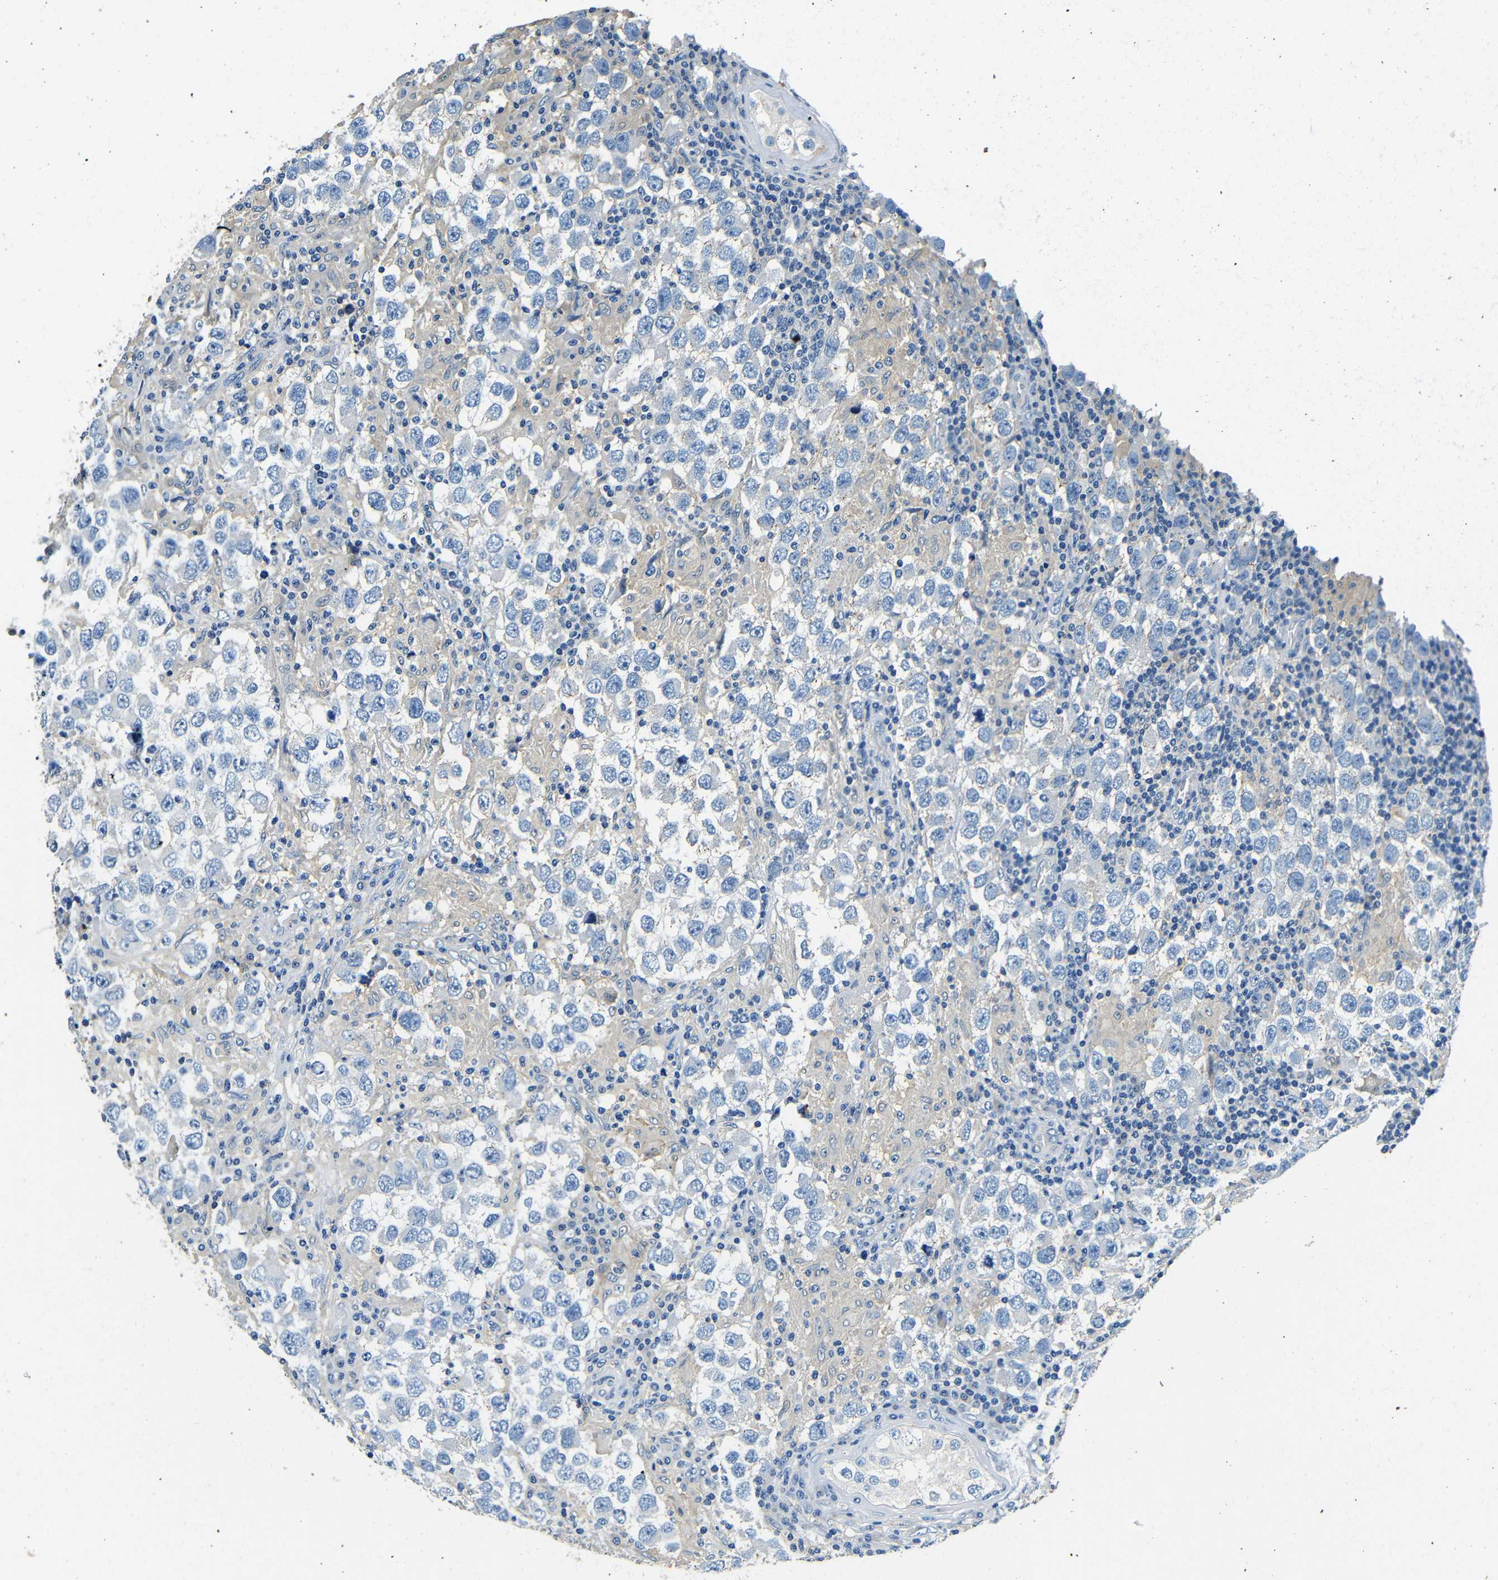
{"staining": {"intensity": "negative", "quantity": "none", "location": "none"}, "tissue": "testis cancer", "cell_type": "Tumor cells", "image_type": "cancer", "snomed": [{"axis": "morphology", "description": "Carcinoma, Embryonal, NOS"}, {"axis": "topography", "description": "Testis"}], "caption": "DAB (3,3'-diaminobenzidine) immunohistochemical staining of human testis embryonal carcinoma shows no significant staining in tumor cells.", "gene": "FMO5", "patient": {"sex": "male", "age": 21}}